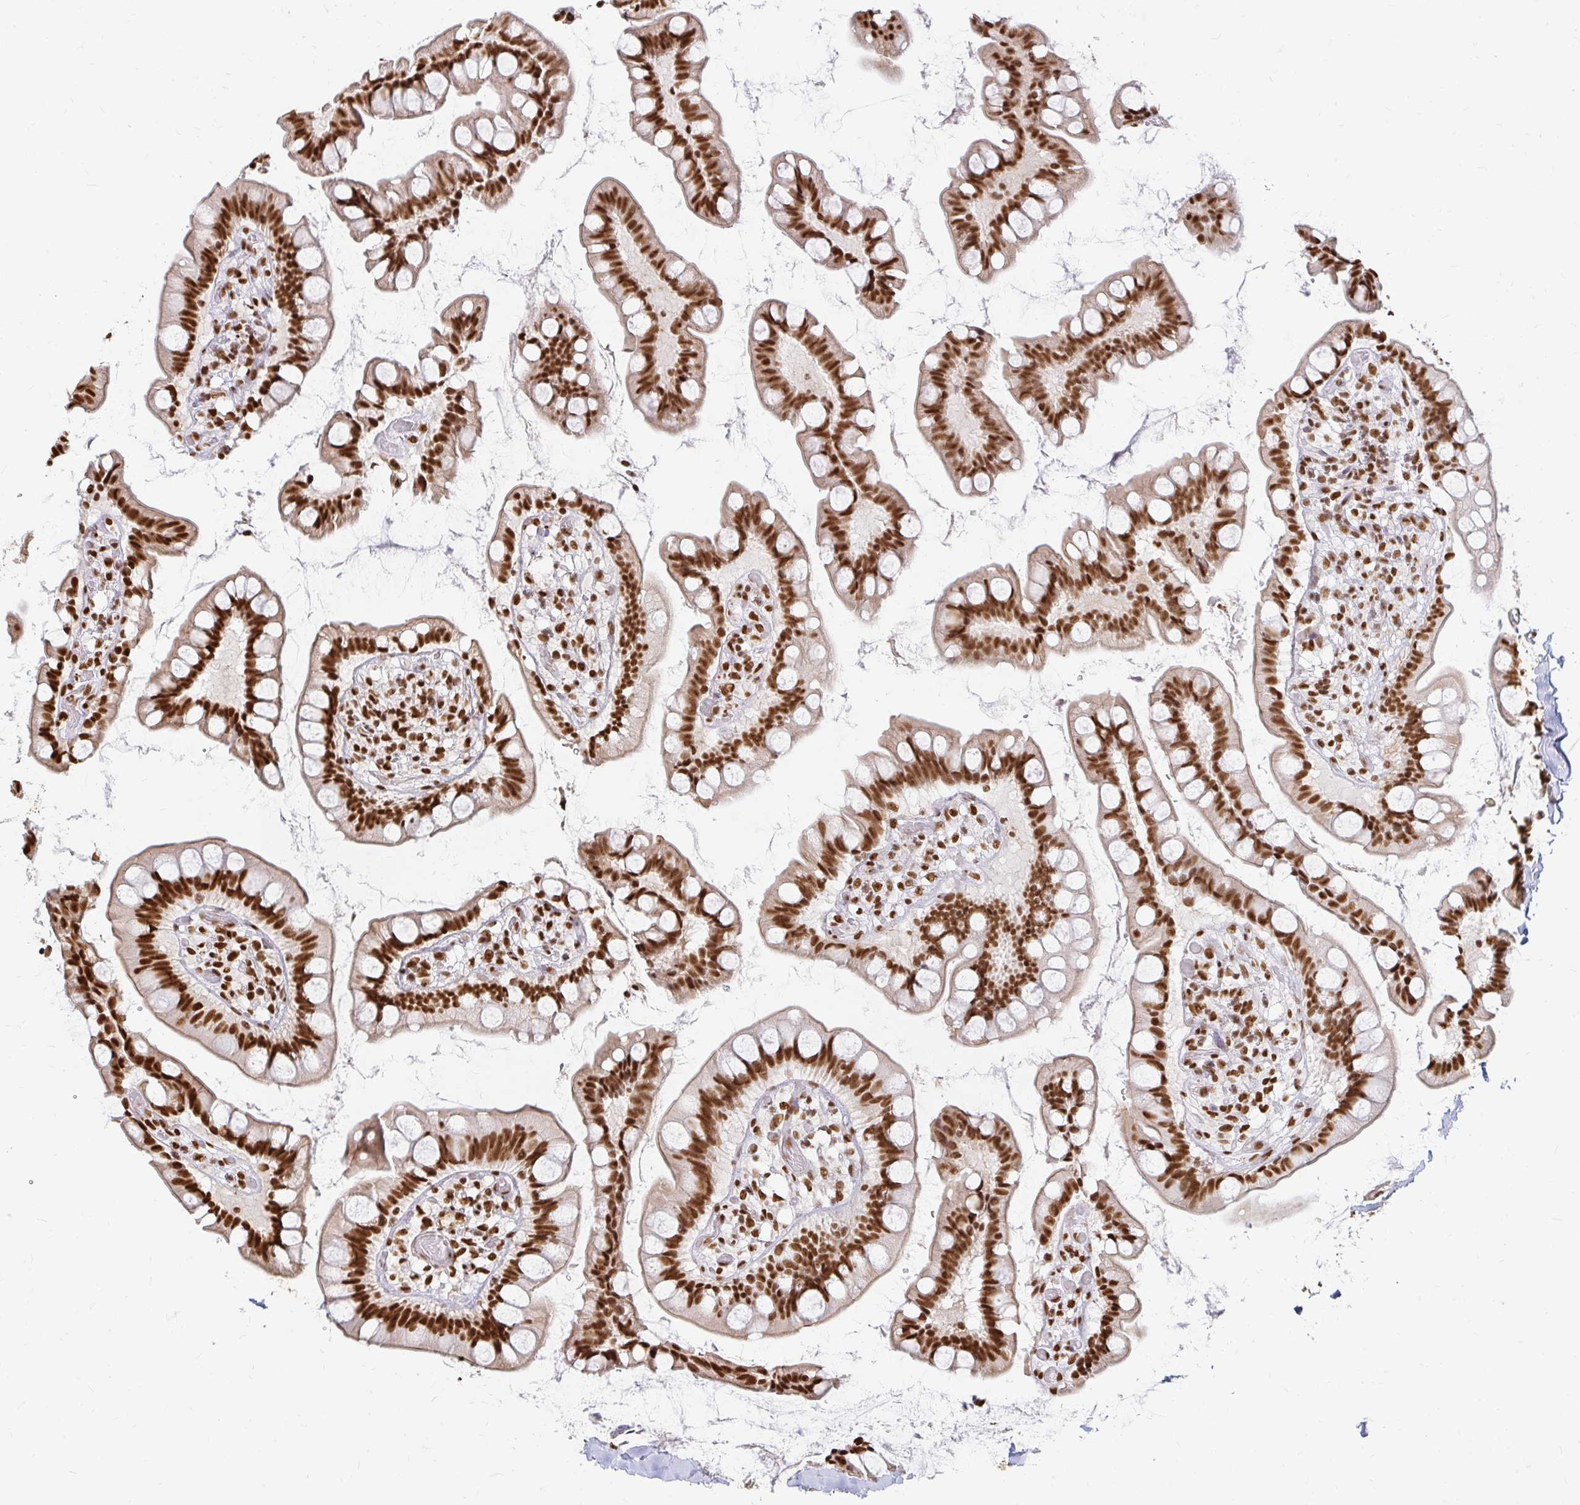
{"staining": {"intensity": "strong", "quantity": ">75%", "location": "nuclear"}, "tissue": "small intestine", "cell_type": "Glandular cells", "image_type": "normal", "snomed": [{"axis": "morphology", "description": "Normal tissue, NOS"}, {"axis": "topography", "description": "Small intestine"}], "caption": "Strong nuclear positivity for a protein is present in approximately >75% of glandular cells of benign small intestine using IHC.", "gene": "HNRNPU", "patient": {"sex": "male", "age": 70}}